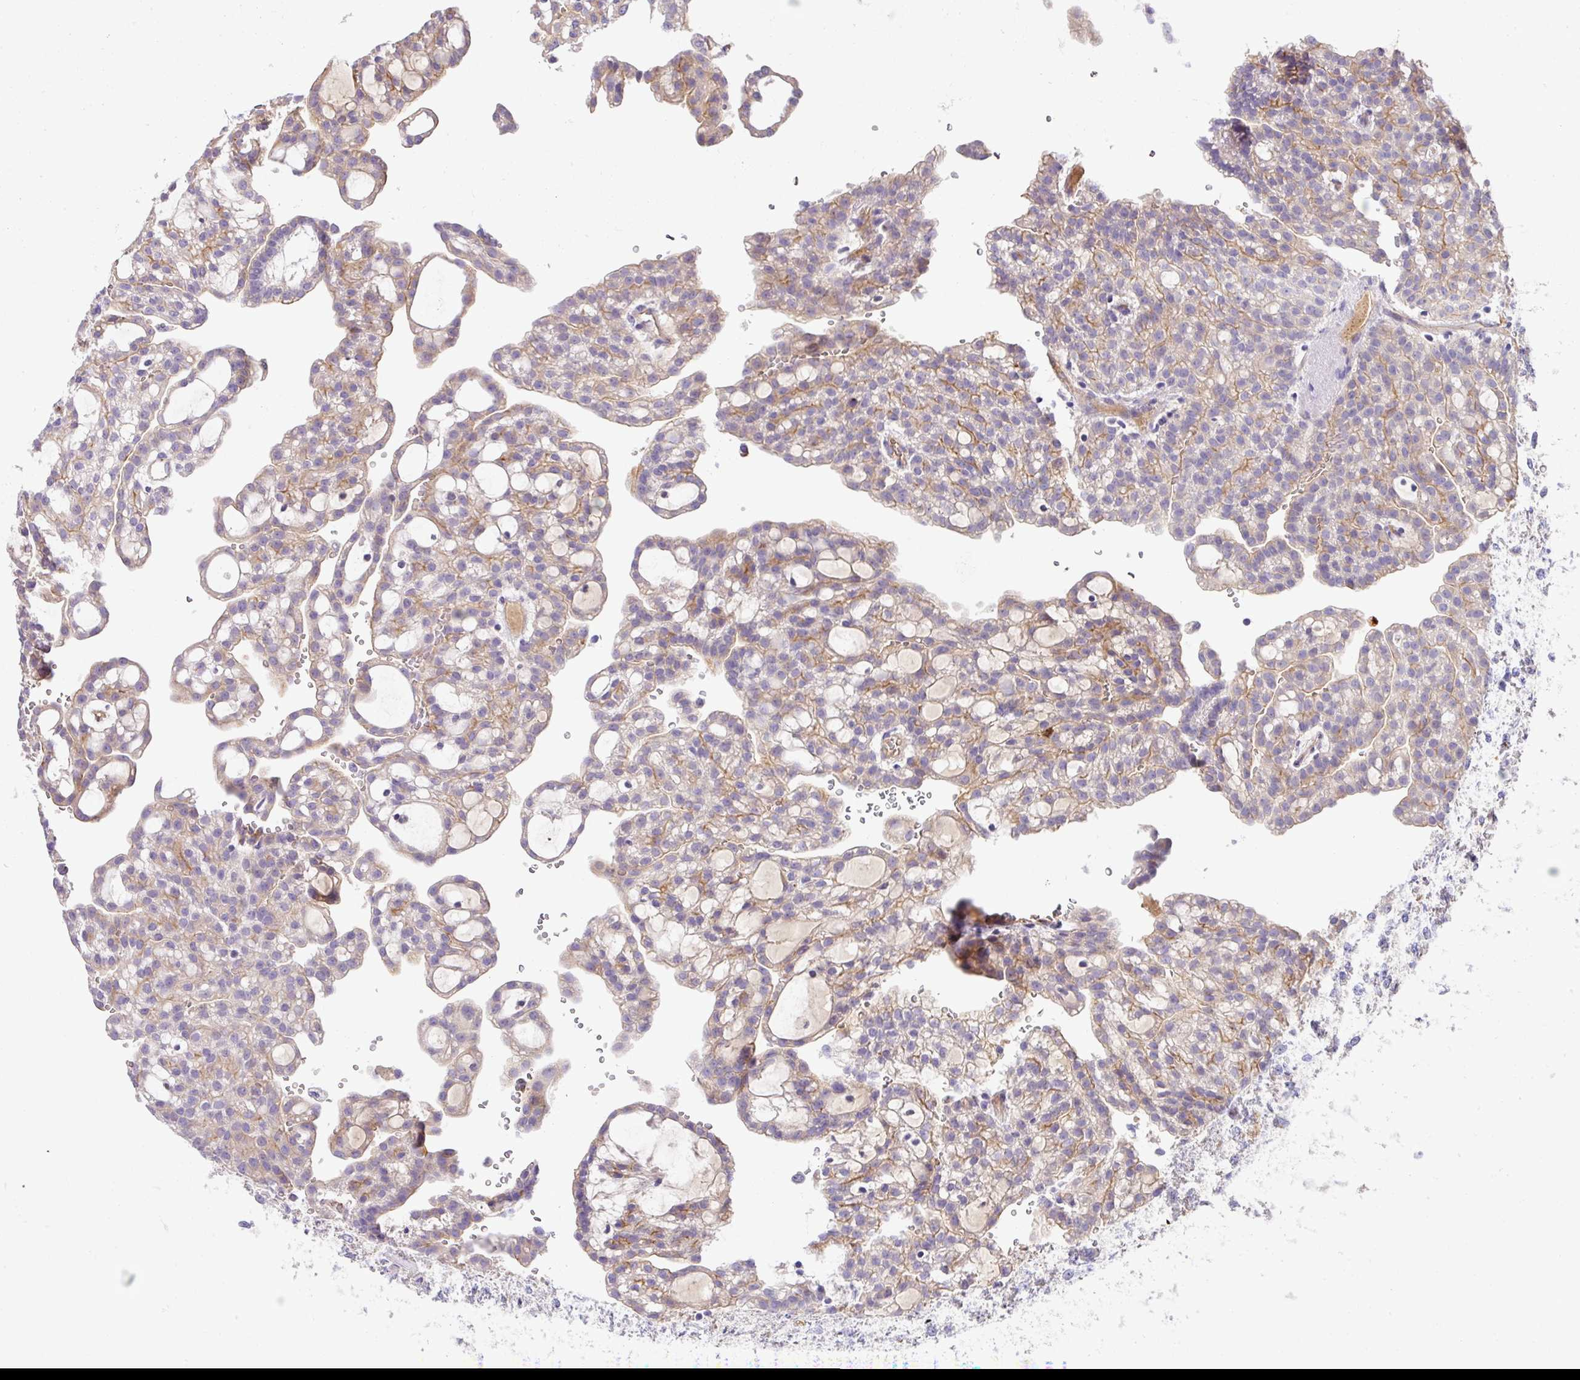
{"staining": {"intensity": "weak", "quantity": "25%-75%", "location": "cytoplasmic/membranous"}, "tissue": "renal cancer", "cell_type": "Tumor cells", "image_type": "cancer", "snomed": [{"axis": "morphology", "description": "Adenocarcinoma, NOS"}, {"axis": "topography", "description": "Kidney"}], "caption": "Adenocarcinoma (renal) stained with immunohistochemistry (IHC) shows weak cytoplasmic/membranous expression in about 25%-75% of tumor cells. (brown staining indicates protein expression, while blue staining denotes nuclei).", "gene": "CRISP3", "patient": {"sex": "male", "age": 63}}